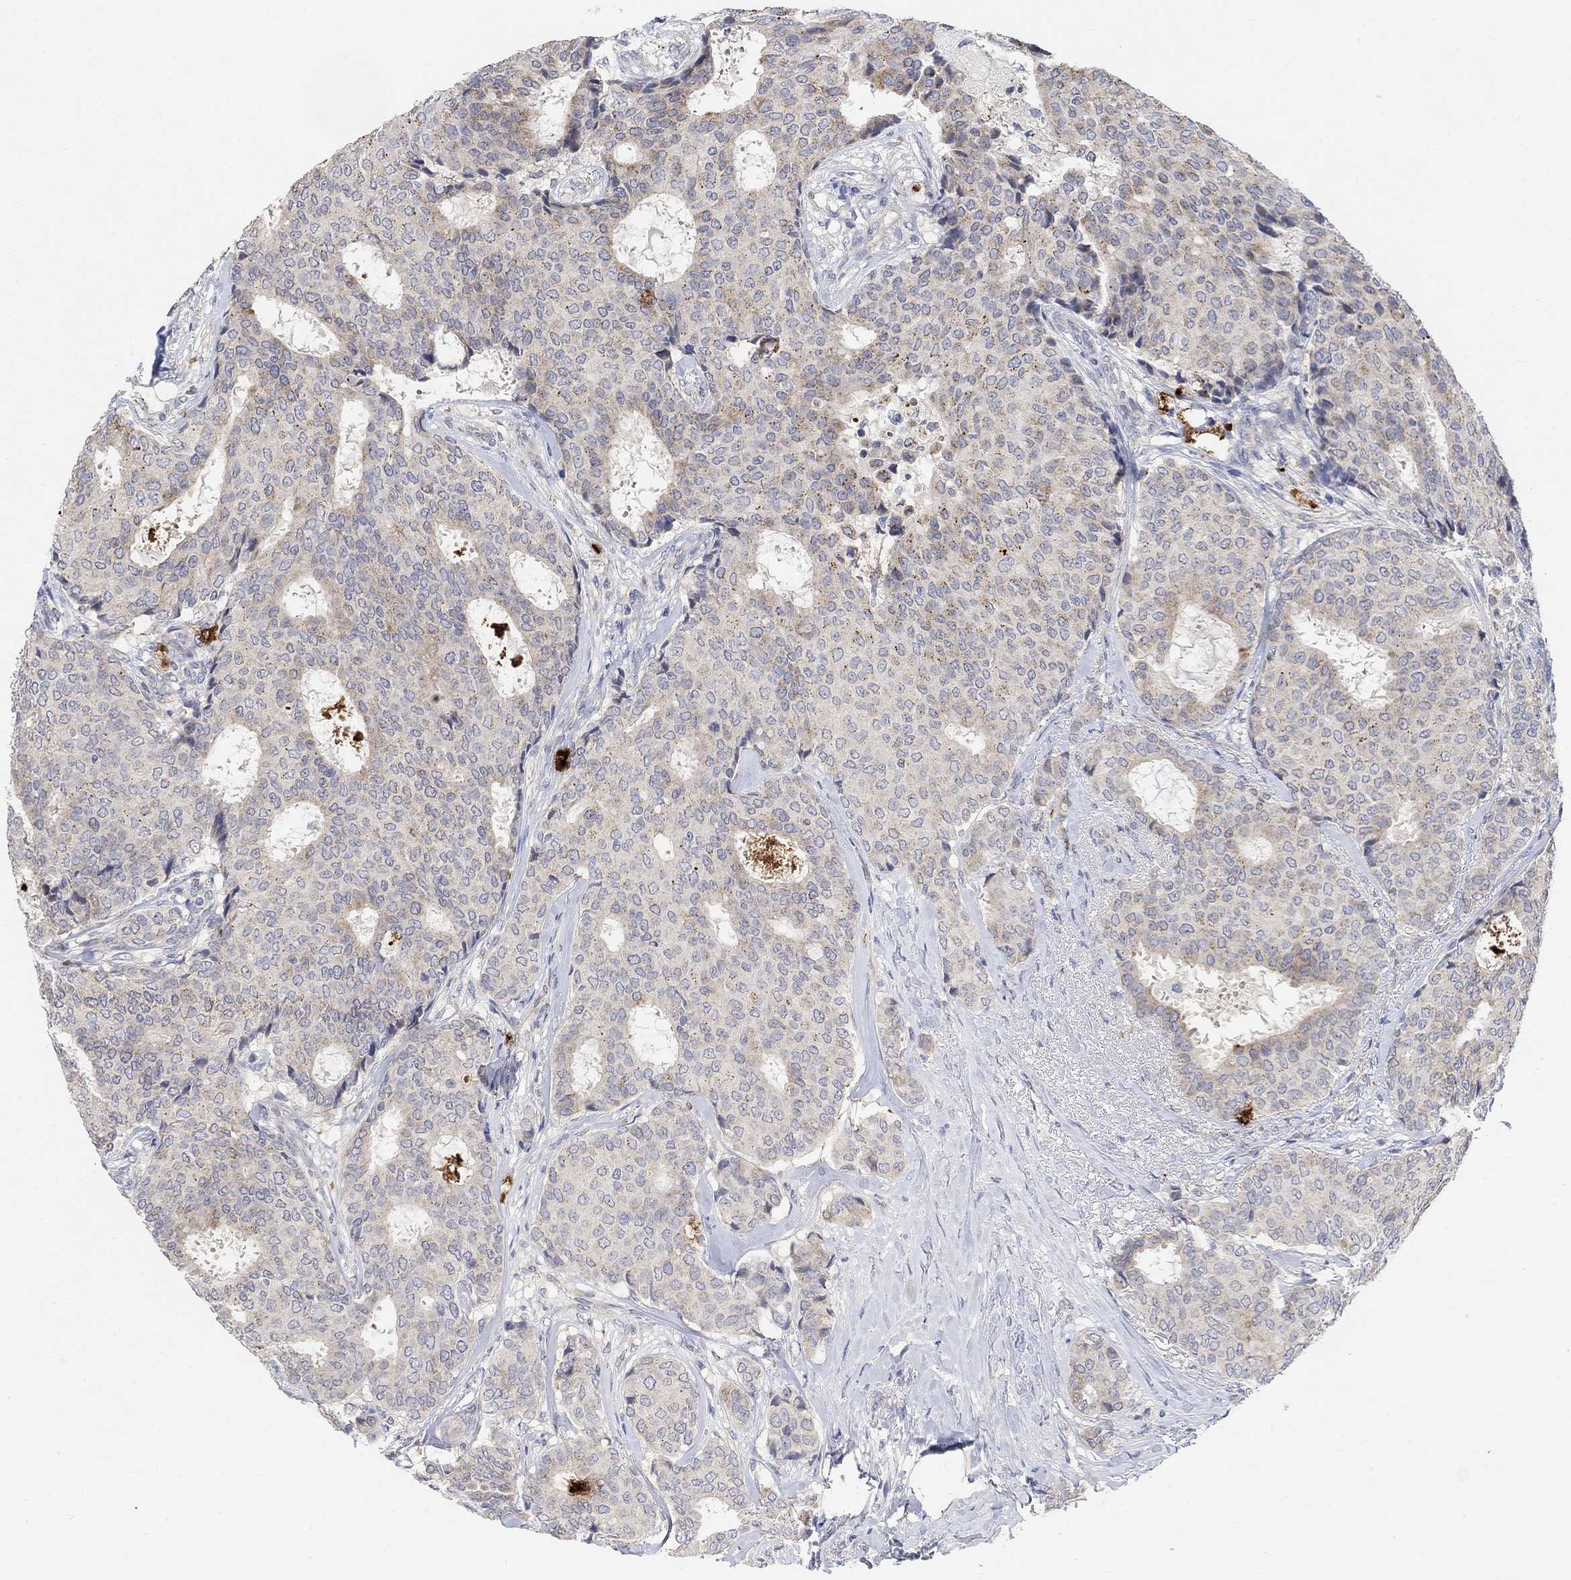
{"staining": {"intensity": "weak", "quantity": "<25%", "location": "cytoplasmic/membranous"}, "tissue": "breast cancer", "cell_type": "Tumor cells", "image_type": "cancer", "snomed": [{"axis": "morphology", "description": "Duct carcinoma"}, {"axis": "topography", "description": "Breast"}], "caption": "IHC of human breast intraductal carcinoma reveals no expression in tumor cells. The staining was performed using DAB to visualize the protein expression in brown, while the nuclei were stained in blue with hematoxylin (Magnification: 20x).", "gene": "HCRTR1", "patient": {"sex": "female", "age": 75}}